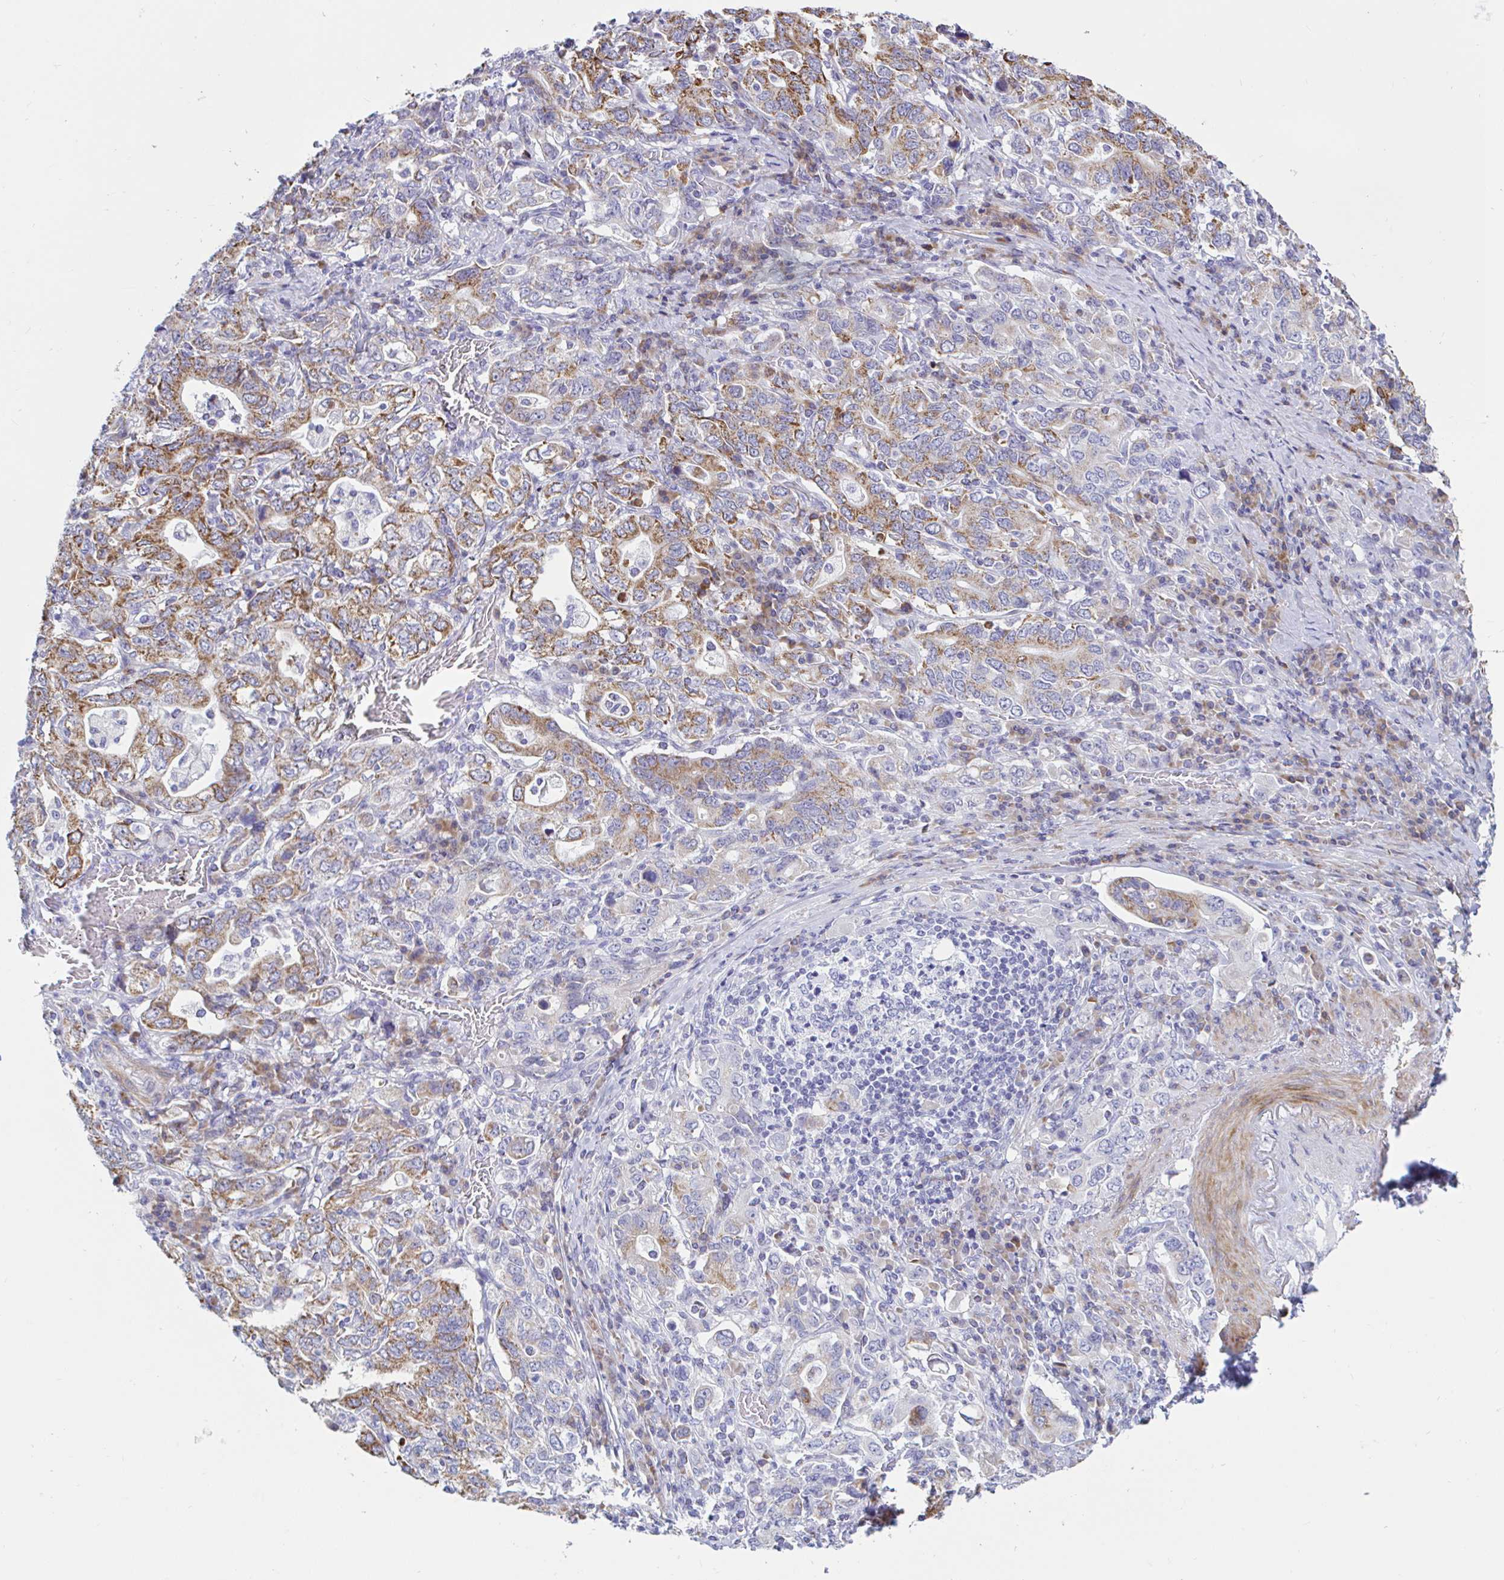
{"staining": {"intensity": "moderate", "quantity": "25%-75%", "location": "cytoplasmic/membranous"}, "tissue": "stomach cancer", "cell_type": "Tumor cells", "image_type": "cancer", "snomed": [{"axis": "morphology", "description": "Adenocarcinoma, NOS"}, {"axis": "topography", "description": "Stomach, upper"}, {"axis": "topography", "description": "Stomach"}], "caption": "IHC (DAB (3,3'-diaminobenzidine)) staining of stomach cancer demonstrates moderate cytoplasmic/membranous protein staining in about 25%-75% of tumor cells.", "gene": "NBPF3", "patient": {"sex": "male", "age": 62}}